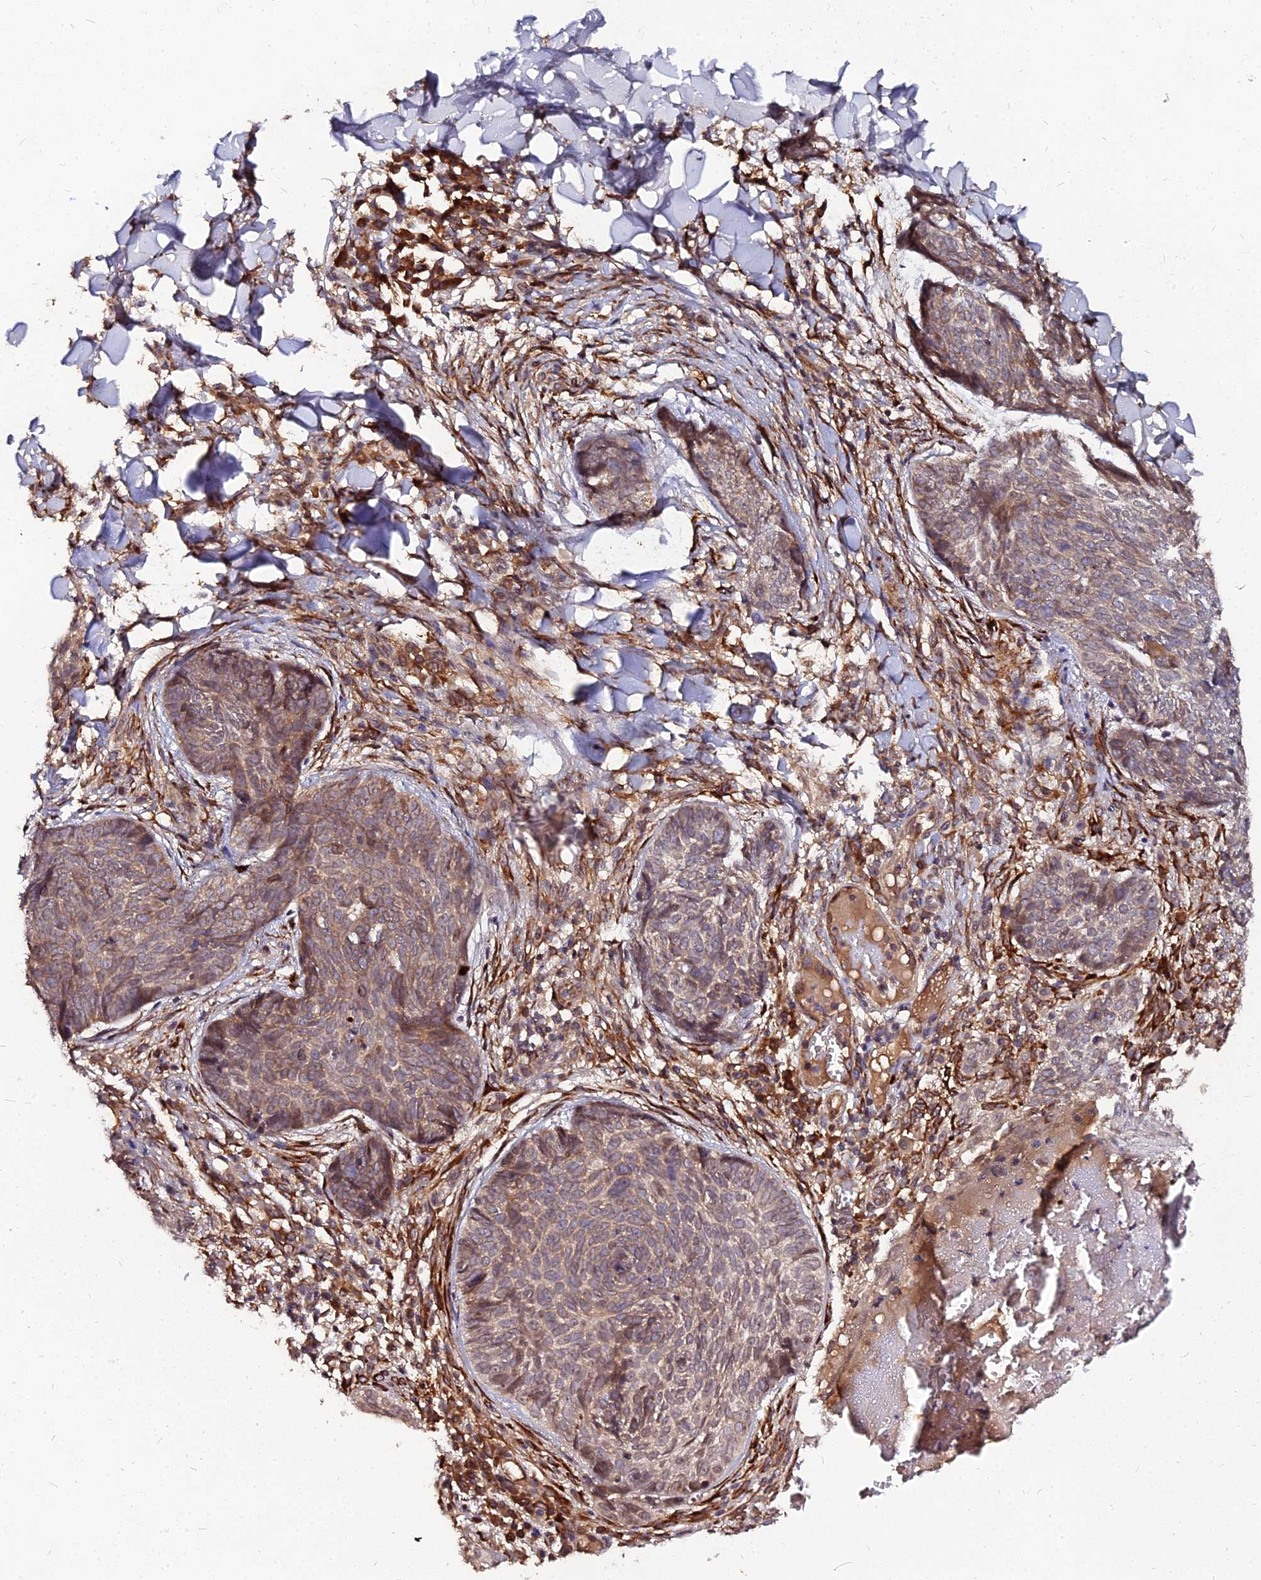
{"staining": {"intensity": "moderate", "quantity": ">75%", "location": "cytoplasmic/membranous"}, "tissue": "skin cancer", "cell_type": "Tumor cells", "image_type": "cancer", "snomed": [{"axis": "morphology", "description": "Basal cell carcinoma"}, {"axis": "topography", "description": "Skin"}], "caption": "Skin basal cell carcinoma stained for a protein (brown) reveals moderate cytoplasmic/membranous positive staining in approximately >75% of tumor cells.", "gene": "PDE4D", "patient": {"sex": "female", "age": 61}}